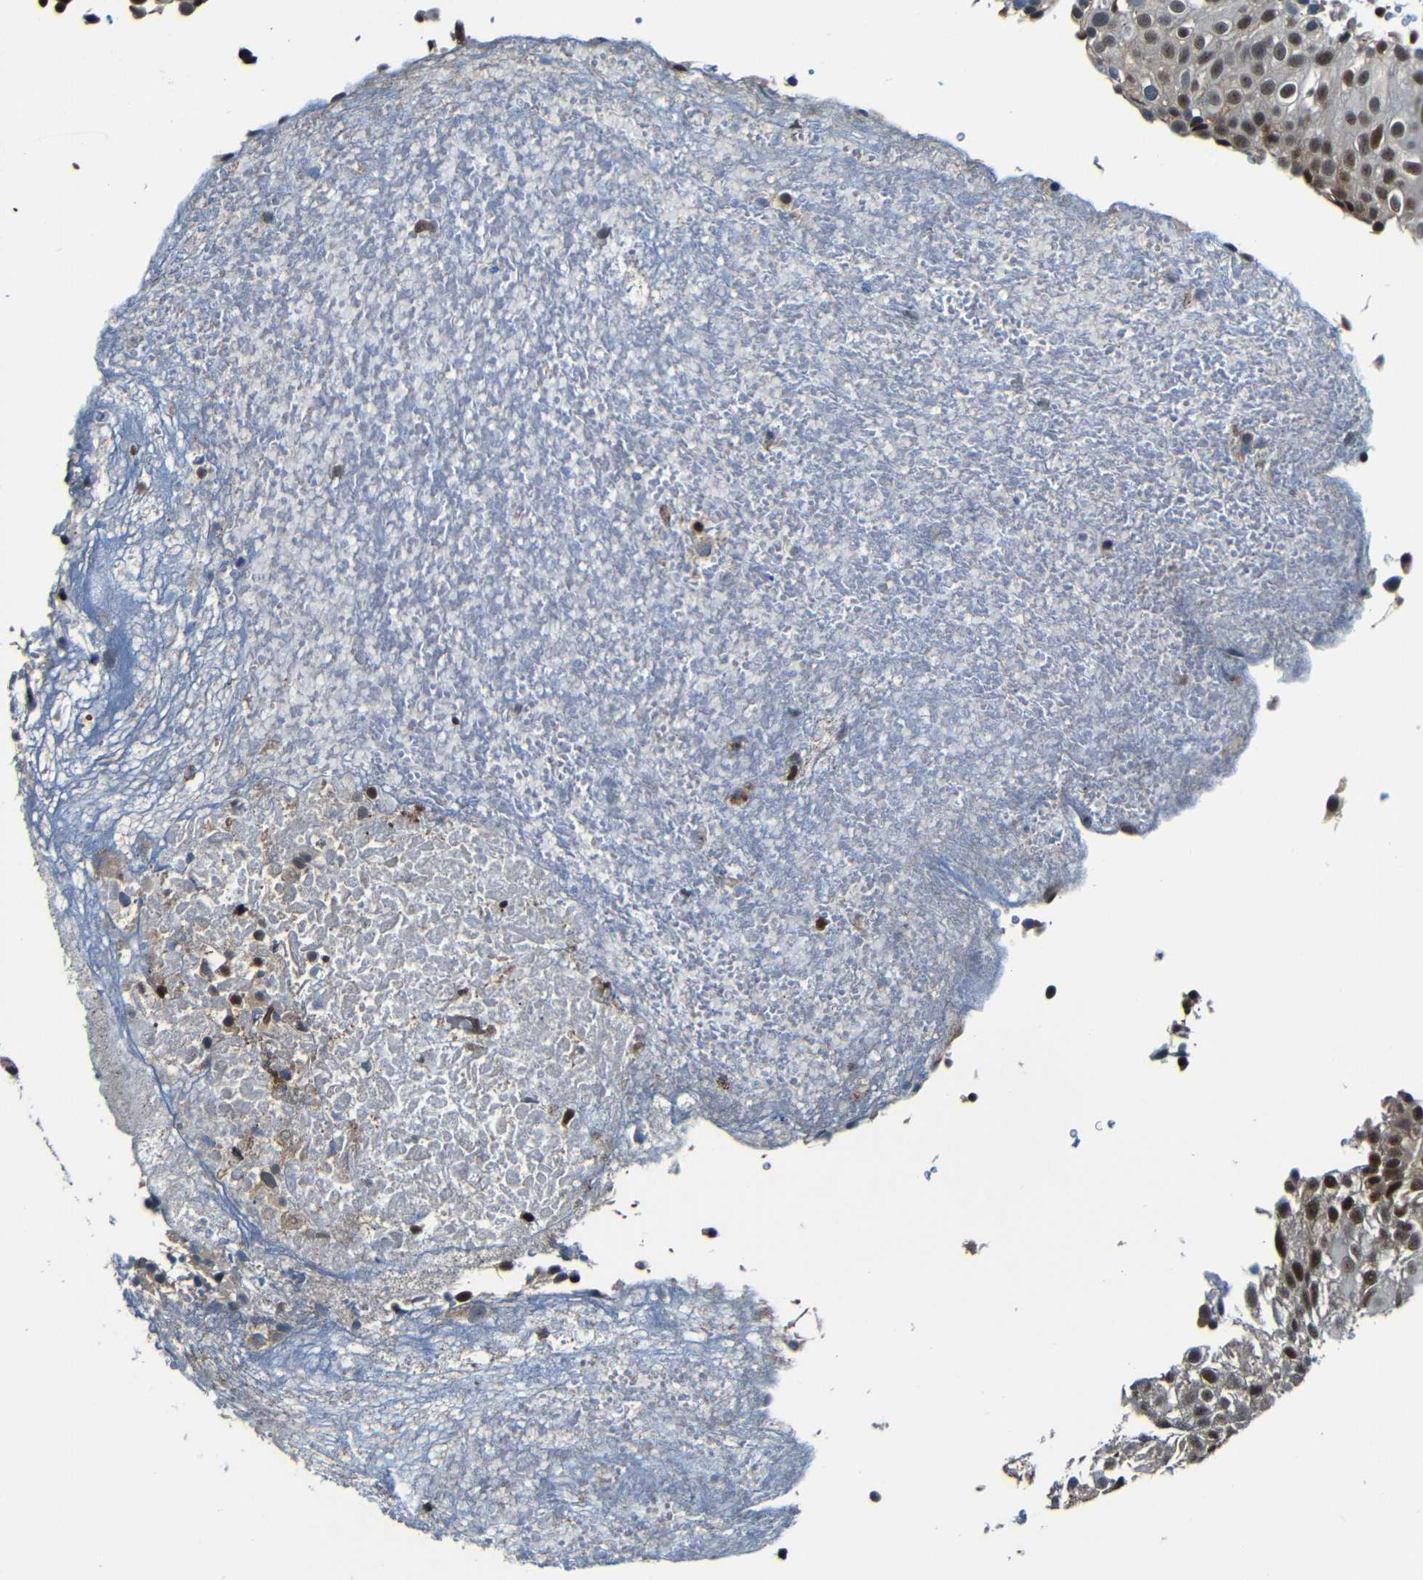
{"staining": {"intensity": "moderate", "quantity": ">75%", "location": "cytoplasmic/membranous,nuclear"}, "tissue": "urothelial cancer", "cell_type": "Tumor cells", "image_type": "cancer", "snomed": [{"axis": "morphology", "description": "Urothelial carcinoma, Low grade"}, {"axis": "topography", "description": "Urinary bladder"}], "caption": "The micrograph demonstrates immunohistochemical staining of low-grade urothelial carcinoma. There is moderate cytoplasmic/membranous and nuclear expression is present in approximately >75% of tumor cells.", "gene": "NCBP3", "patient": {"sex": "male", "age": 78}}